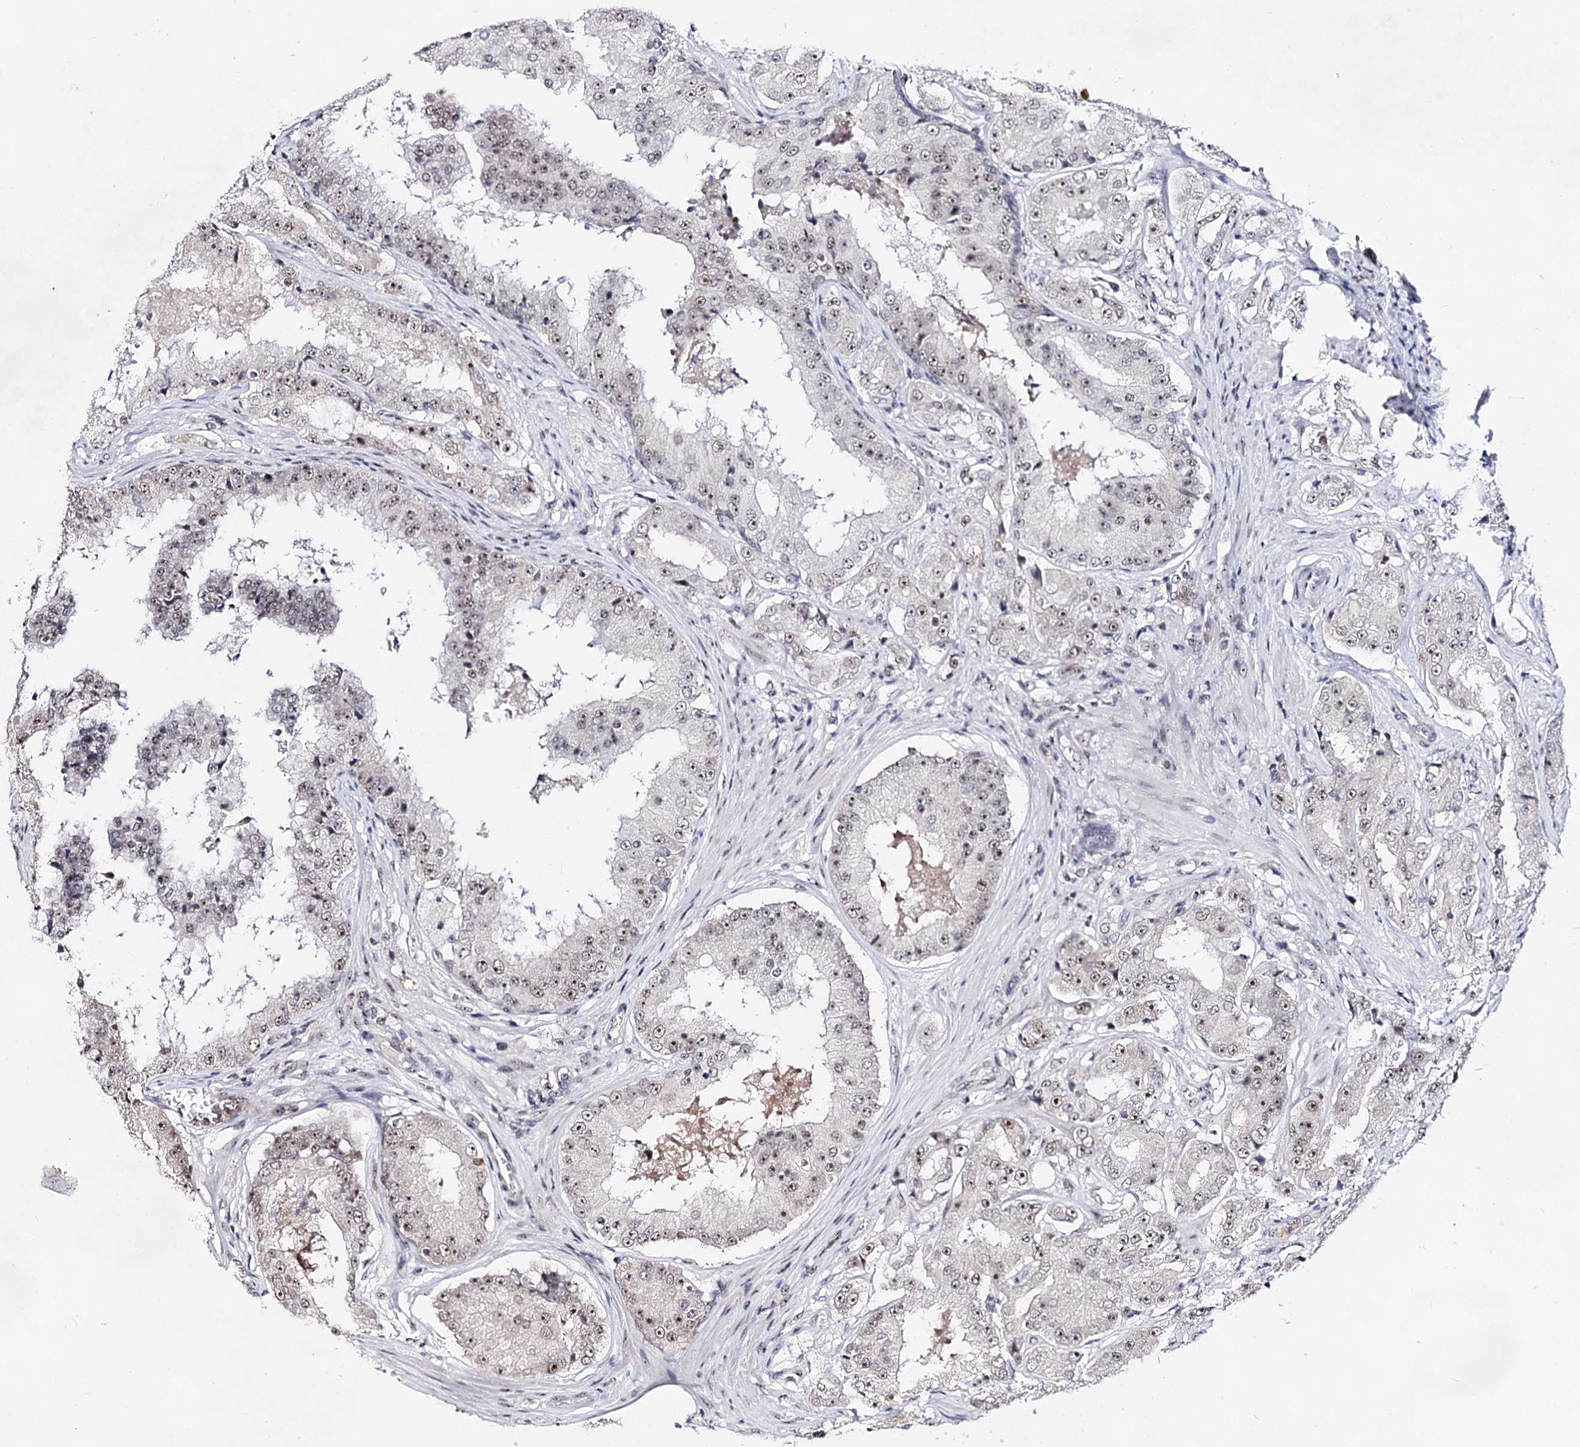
{"staining": {"intensity": "moderate", "quantity": ">75%", "location": "nuclear"}, "tissue": "prostate cancer", "cell_type": "Tumor cells", "image_type": "cancer", "snomed": [{"axis": "morphology", "description": "Adenocarcinoma, High grade"}, {"axis": "topography", "description": "Prostate"}], "caption": "Moderate nuclear positivity is appreciated in approximately >75% of tumor cells in prostate cancer (high-grade adenocarcinoma).", "gene": "EXOSC10", "patient": {"sex": "male", "age": 73}}